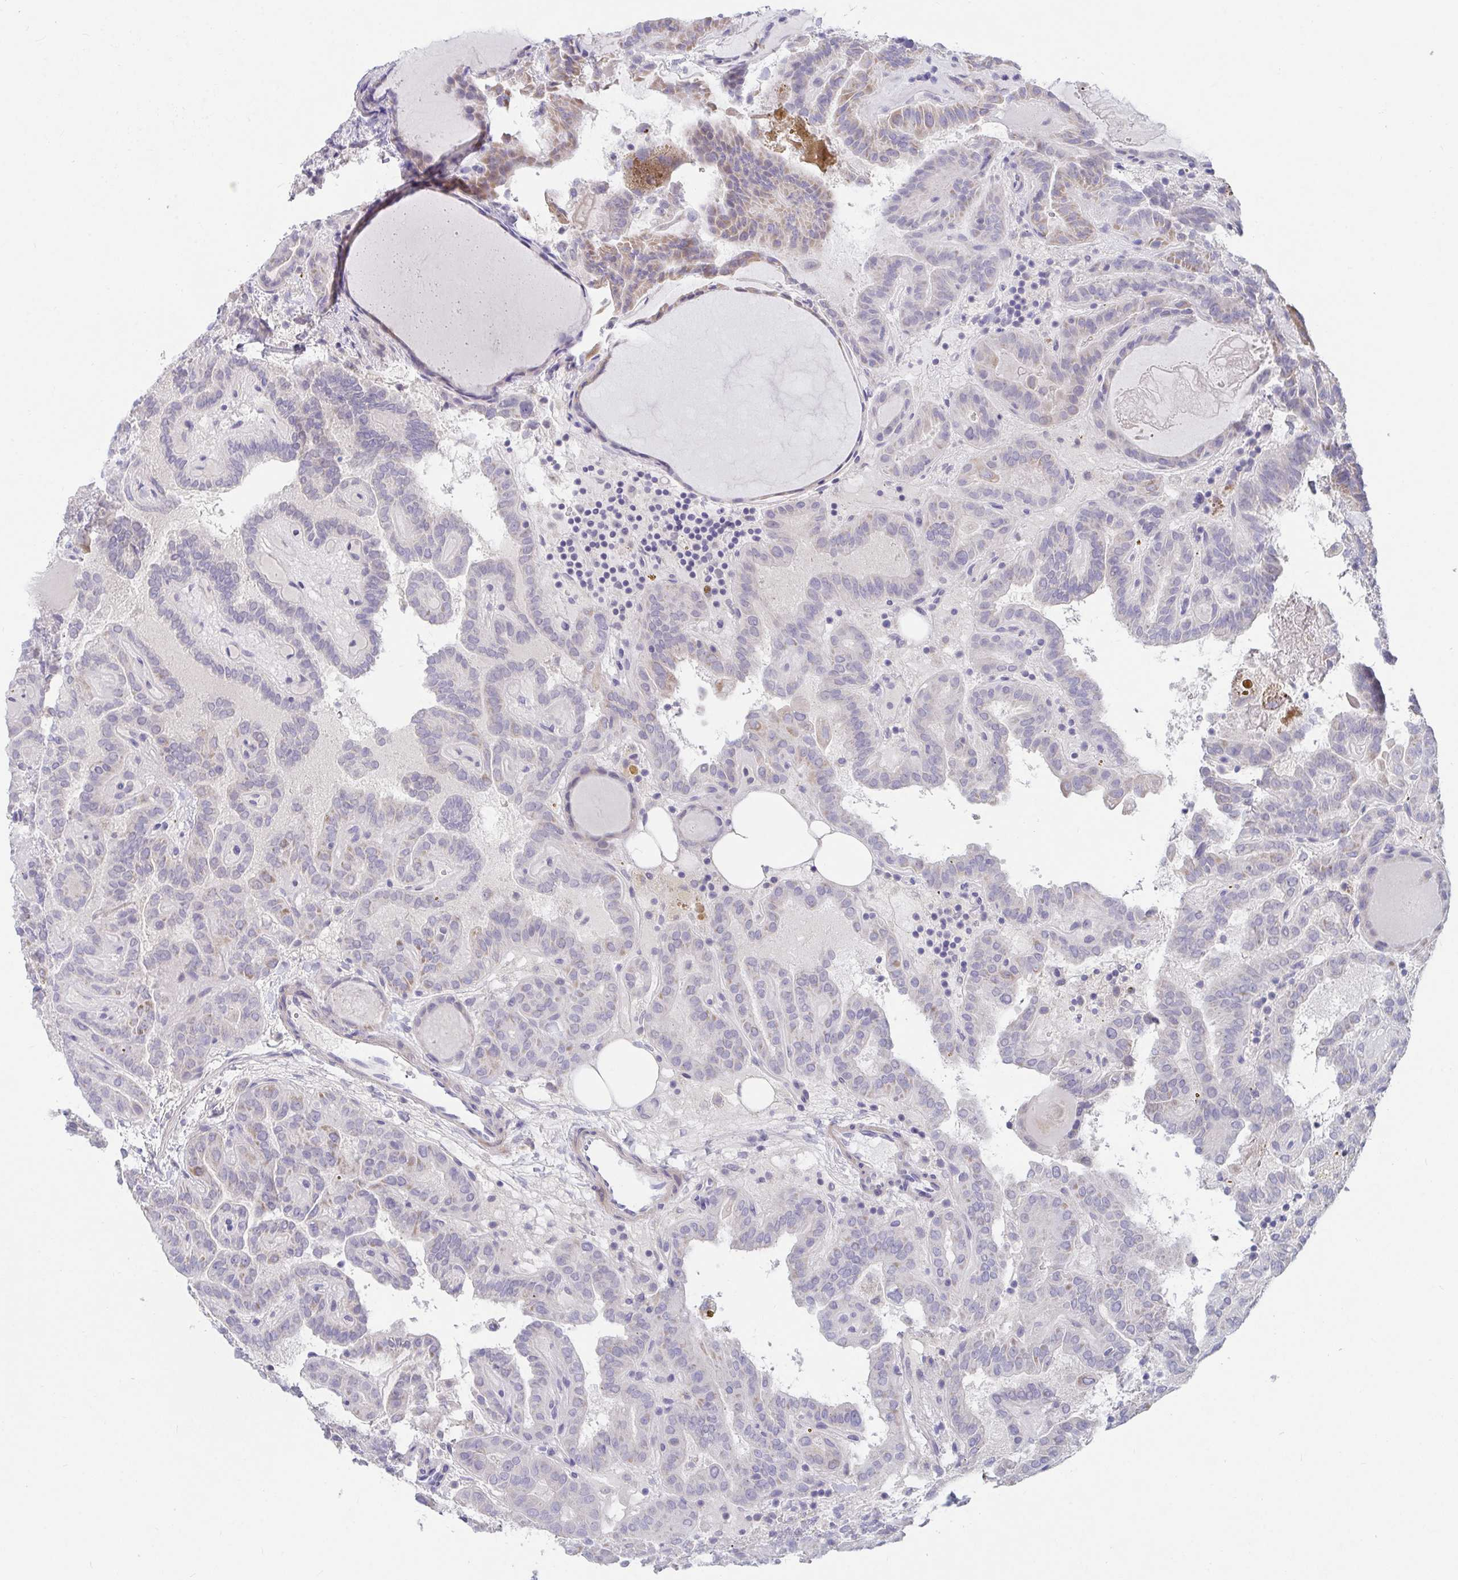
{"staining": {"intensity": "negative", "quantity": "none", "location": "none"}, "tissue": "thyroid cancer", "cell_type": "Tumor cells", "image_type": "cancer", "snomed": [{"axis": "morphology", "description": "Papillary adenocarcinoma, NOS"}, {"axis": "topography", "description": "Thyroid gland"}], "caption": "Thyroid cancer stained for a protein using immunohistochemistry (IHC) displays no staining tumor cells.", "gene": "ZNF561", "patient": {"sex": "female", "age": 46}}